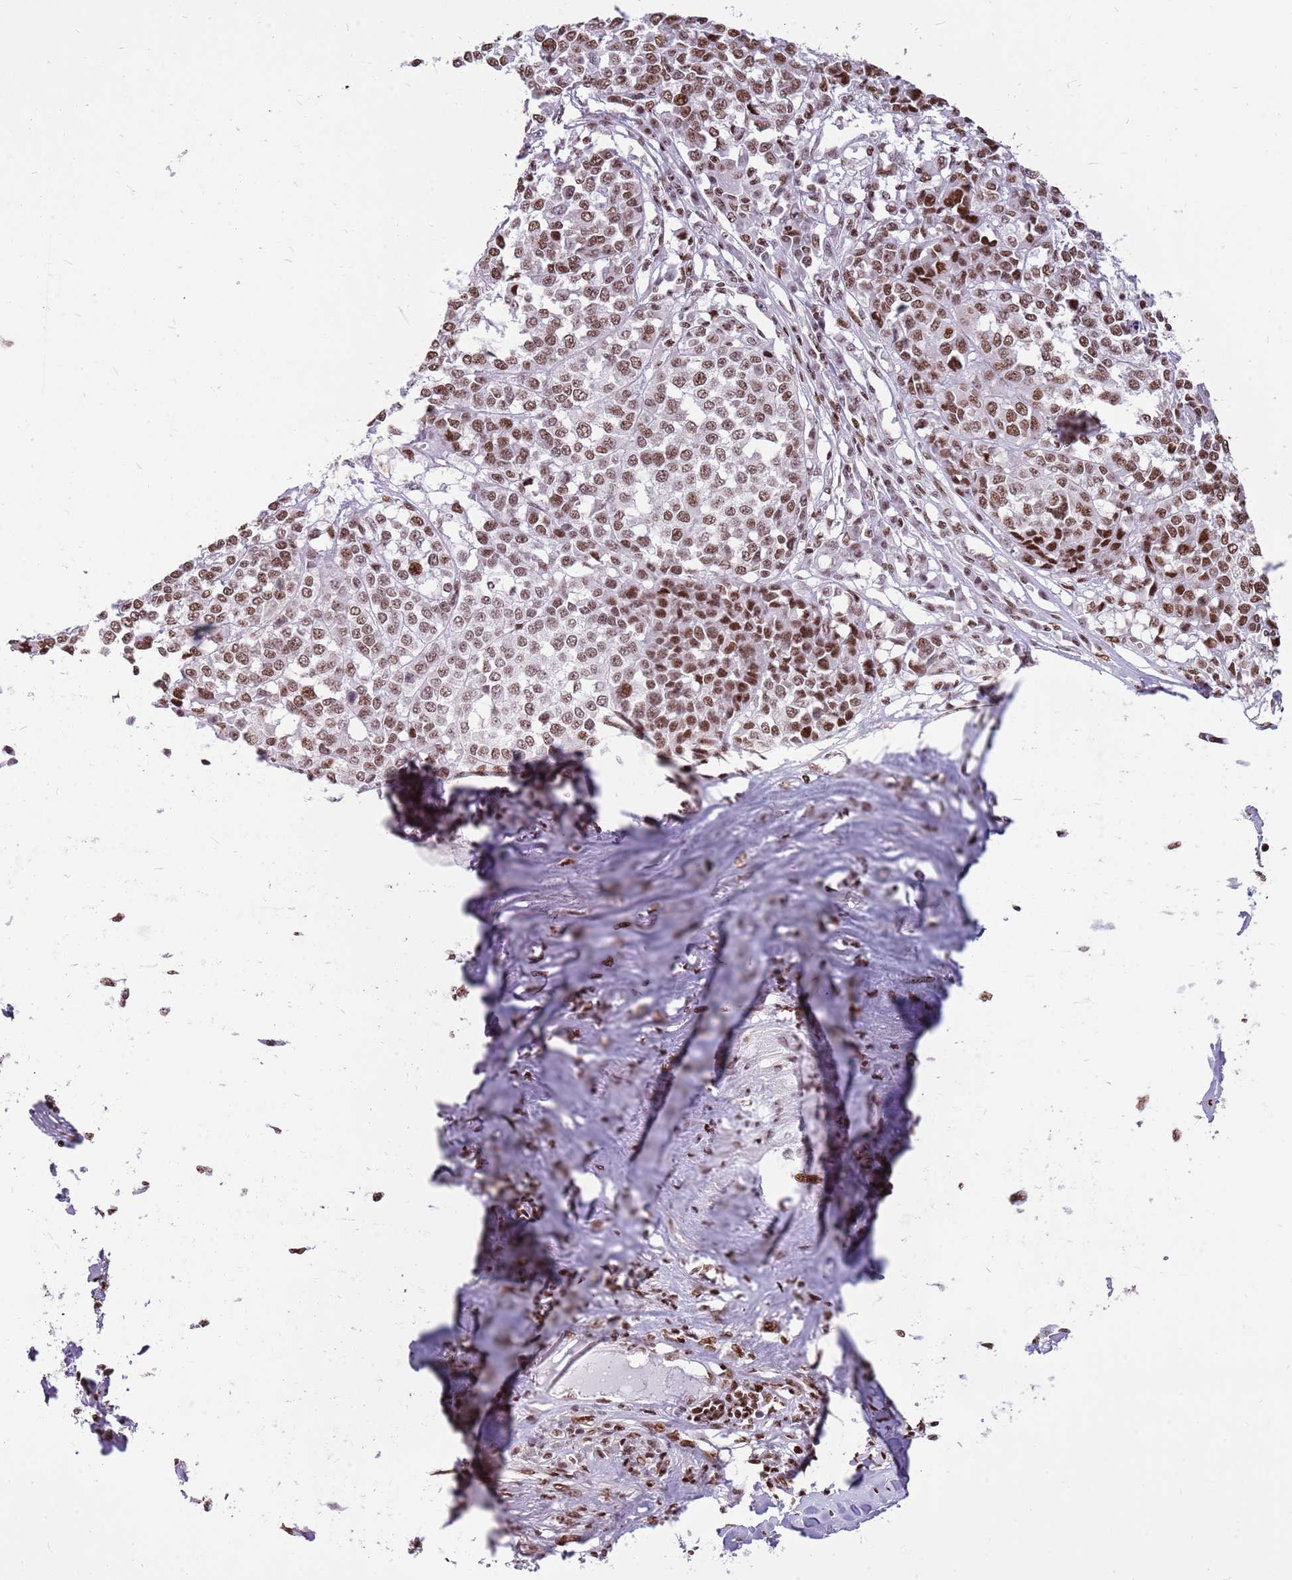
{"staining": {"intensity": "moderate", "quantity": ">75%", "location": "nuclear"}, "tissue": "melanoma", "cell_type": "Tumor cells", "image_type": "cancer", "snomed": [{"axis": "morphology", "description": "Malignant melanoma, Metastatic site"}, {"axis": "topography", "description": "Lymph node"}], "caption": "IHC staining of malignant melanoma (metastatic site), which exhibits medium levels of moderate nuclear staining in approximately >75% of tumor cells indicating moderate nuclear protein positivity. The staining was performed using DAB (brown) for protein detection and nuclei were counterstained in hematoxylin (blue).", "gene": "WASHC4", "patient": {"sex": "male", "age": 44}}